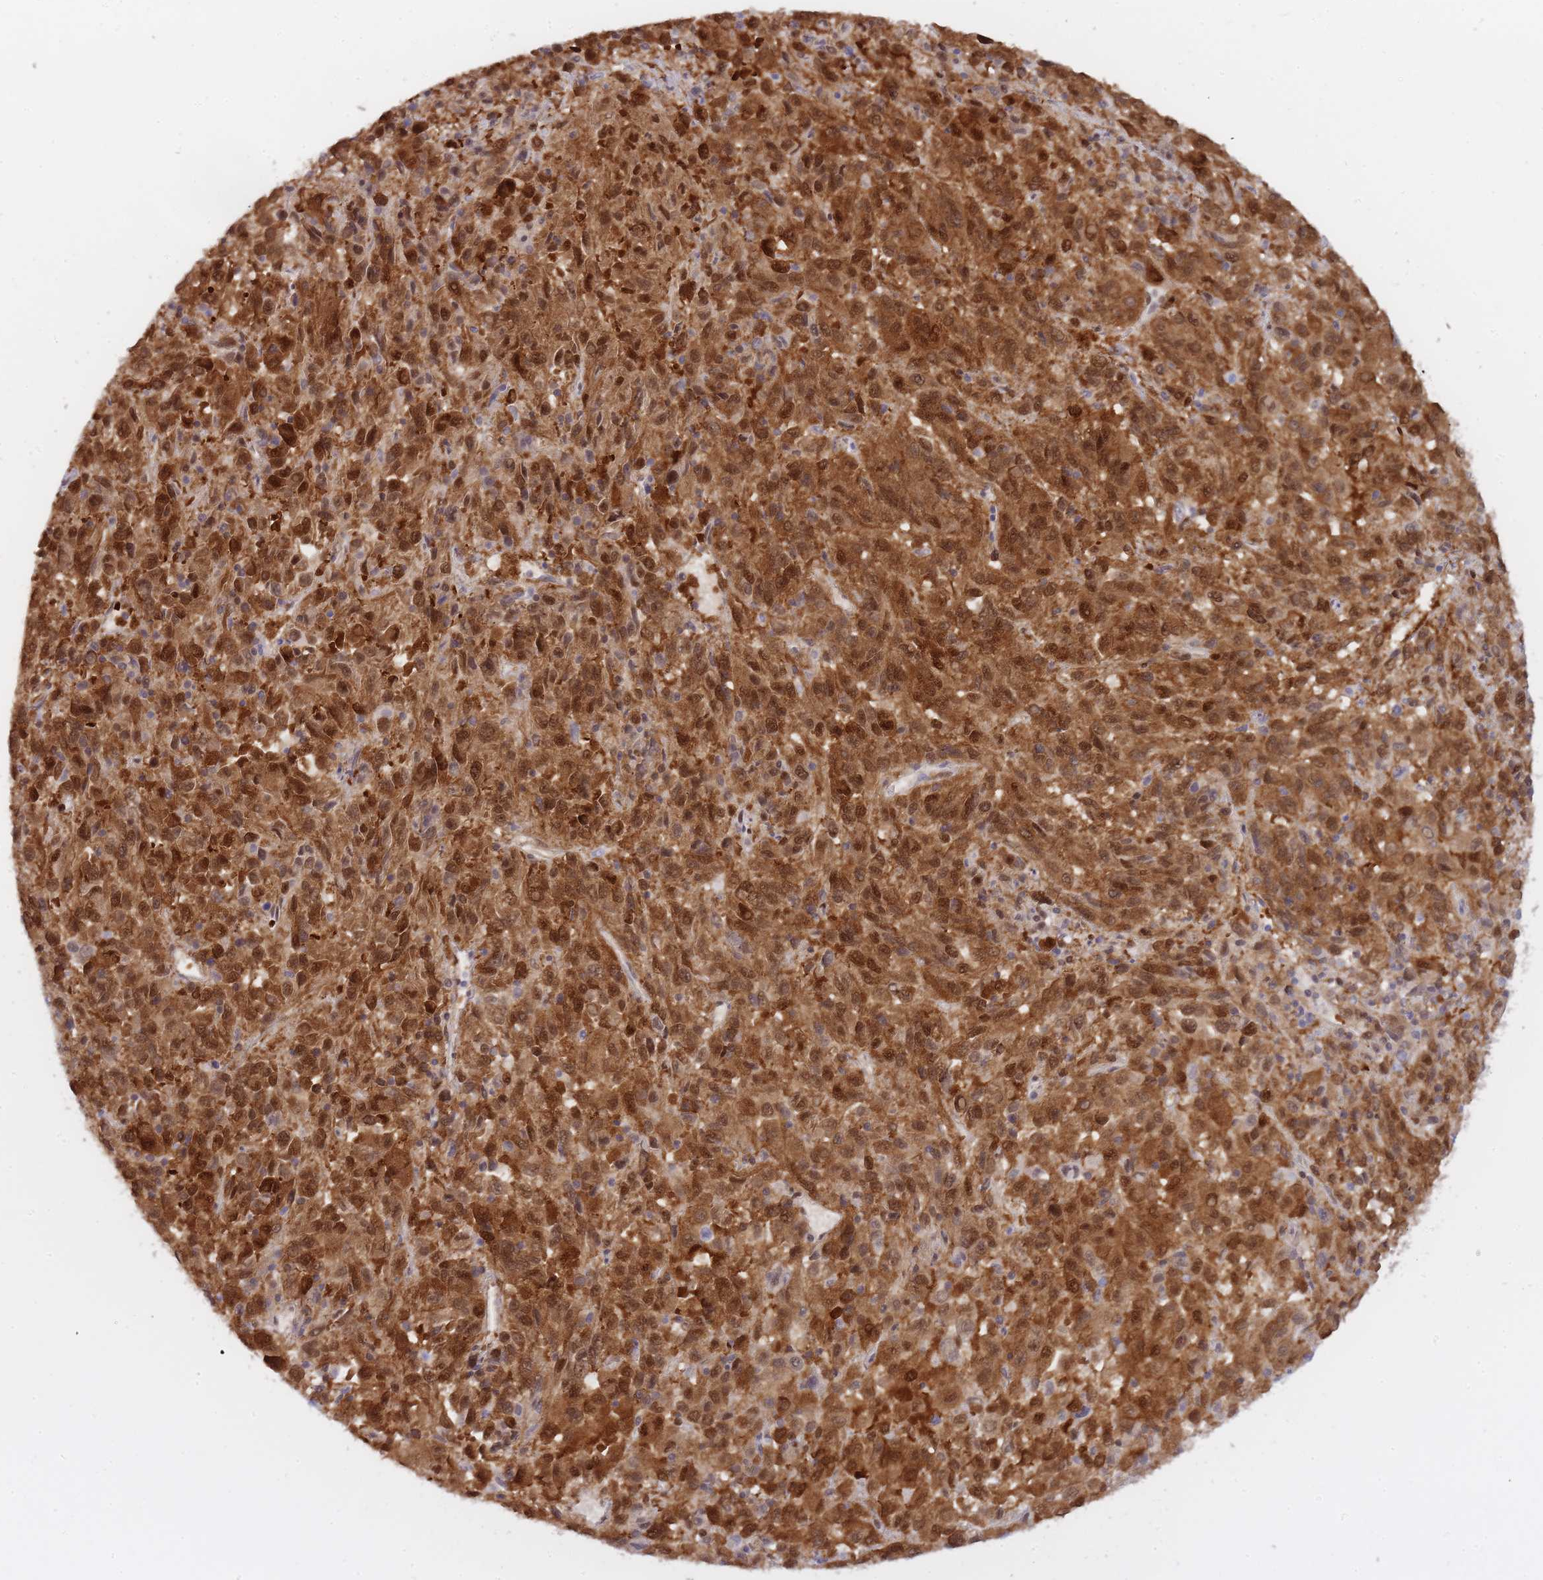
{"staining": {"intensity": "moderate", "quantity": ">75%", "location": "cytoplasmic/membranous,nuclear"}, "tissue": "melanoma", "cell_type": "Tumor cells", "image_type": "cancer", "snomed": [{"axis": "morphology", "description": "Malignant melanoma, Metastatic site"}, {"axis": "topography", "description": "Lung"}], "caption": "Approximately >75% of tumor cells in malignant melanoma (metastatic site) reveal moderate cytoplasmic/membranous and nuclear protein positivity as visualized by brown immunohistochemical staining.", "gene": "NSFL1C", "patient": {"sex": "male", "age": 64}}